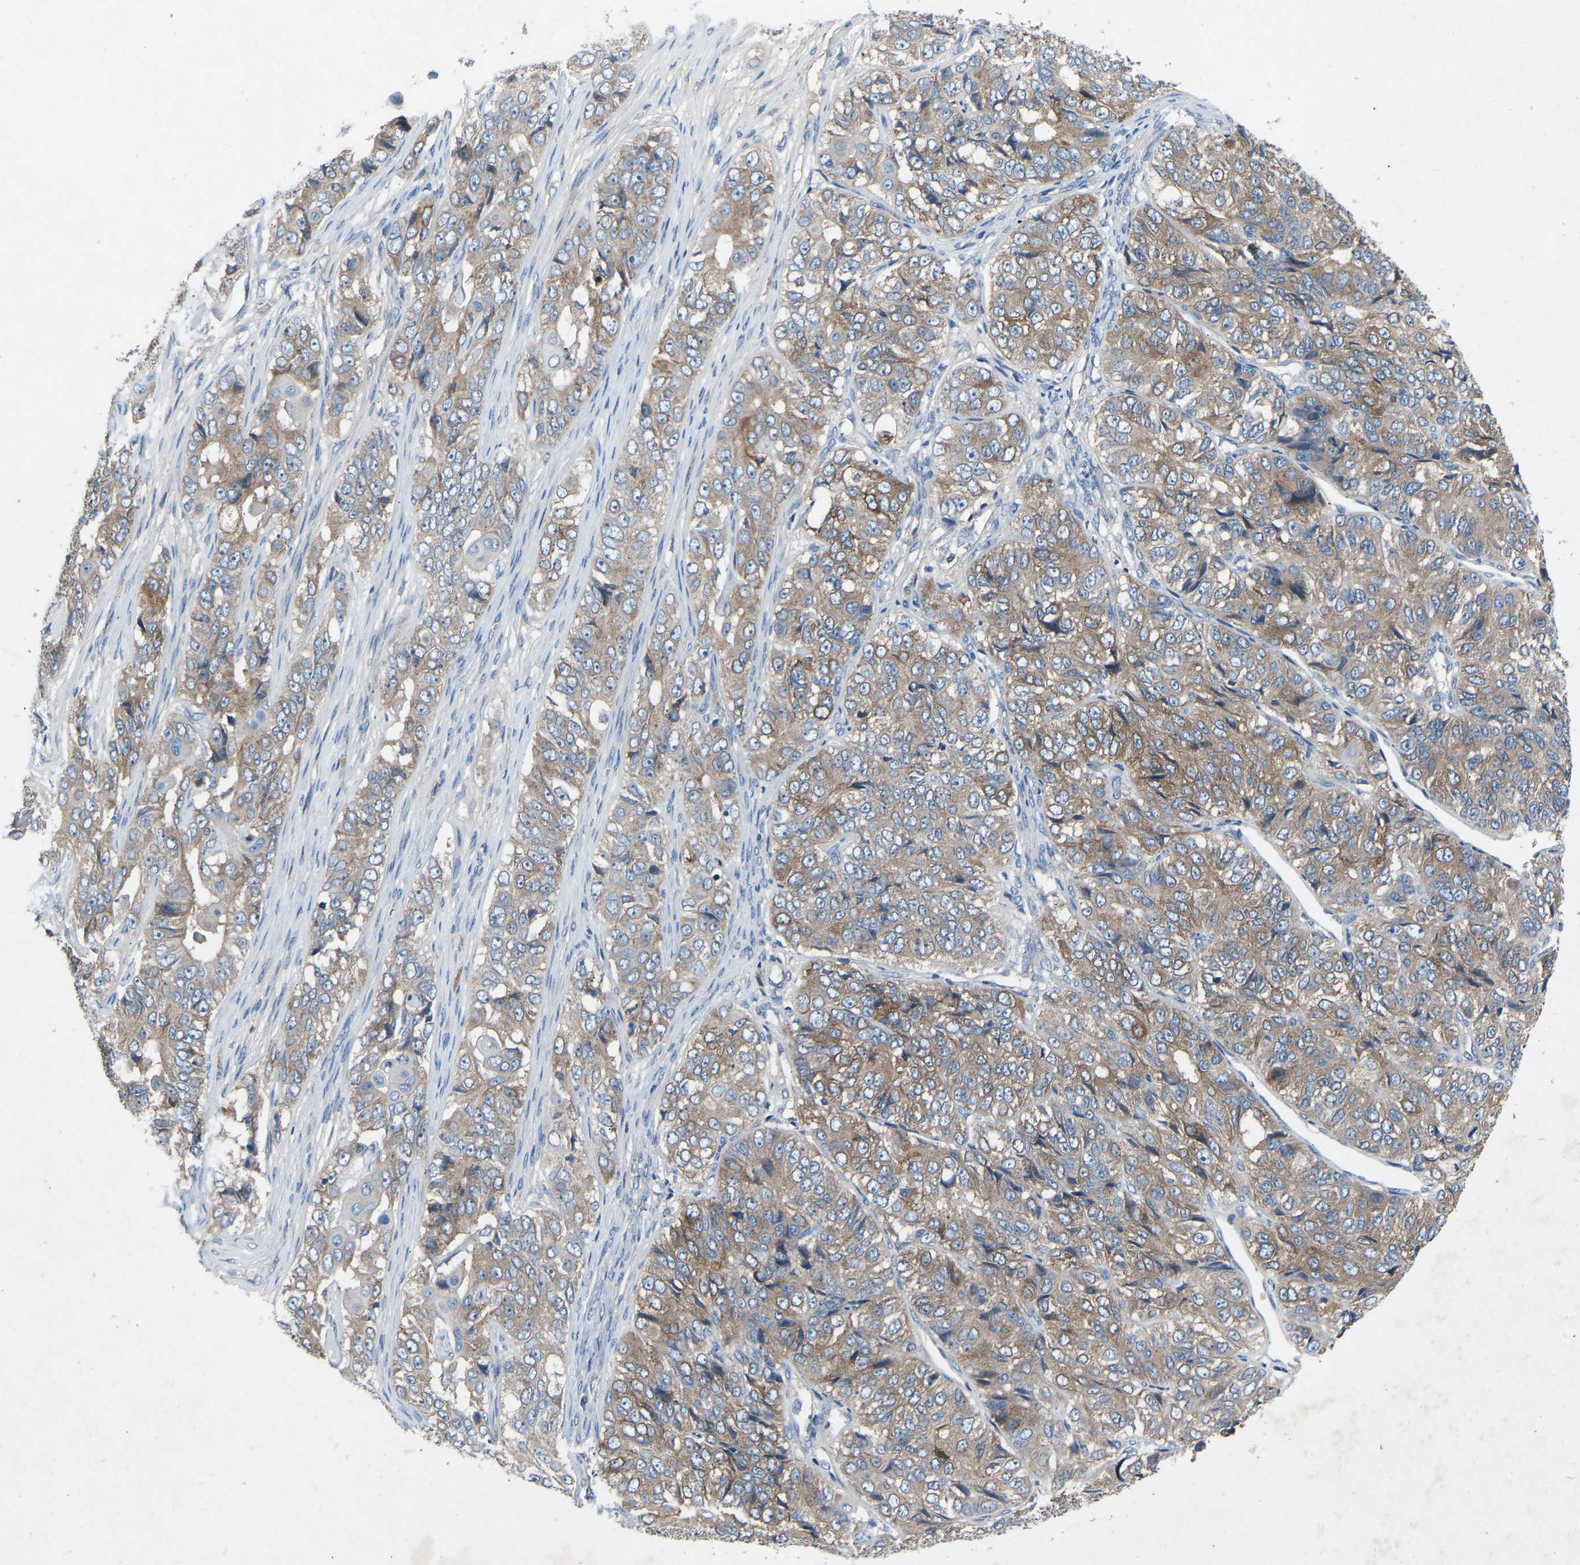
{"staining": {"intensity": "weak", "quantity": ">75%", "location": "cytoplasmic/membranous"}, "tissue": "ovarian cancer", "cell_type": "Tumor cells", "image_type": "cancer", "snomed": [{"axis": "morphology", "description": "Carcinoma, endometroid"}, {"axis": "topography", "description": "Ovary"}], "caption": "DAB immunohistochemical staining of human ovarian cancer reveals weak cytoplasmic/membranous protein expression in approximately >75% of tumor cells.", "gene": "GRK6", "patient": {"sex": "female", "age": 51}}